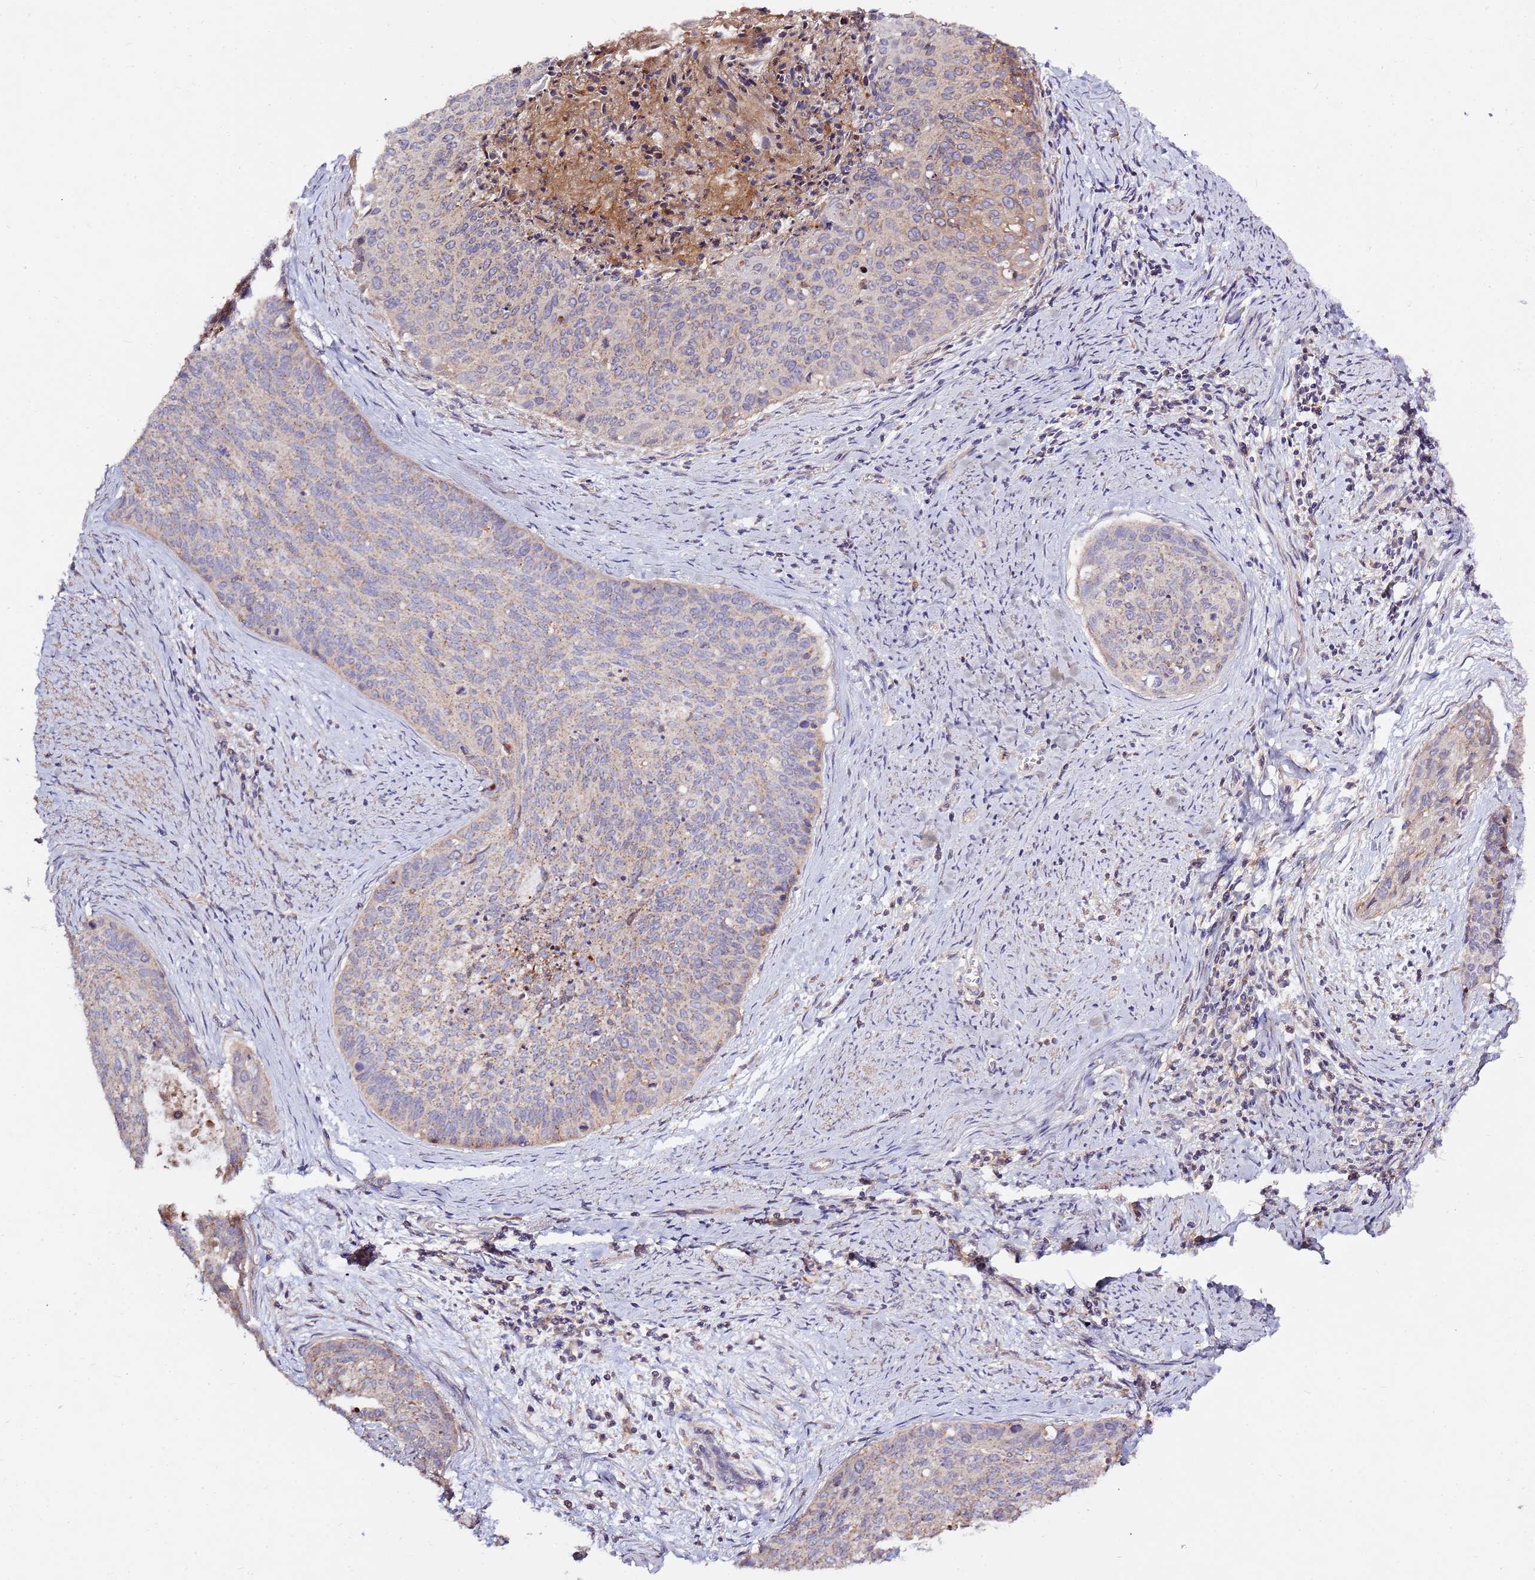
{"staining": {"intensity": "weak", "quantity": "<25%", "location": "cytoplasmic/membranous"}, "tissue": "cervical cancer", "cell_type": "Tumor cells", "image_type": "cancer", "snomed": [{"axis": "morphology", "description": "Squamous cell carcinoma, NOS"}, {"axis": "topography", "description": "Cervix"}], "caption": "A micrograph of human cervical squamous cell carcinoma is negative for staining in tumor cells. (DAB IHC with hematoxylin counter stain).", "gene": "EVA1B", "patient": {"sex": "female", "age": 55}}